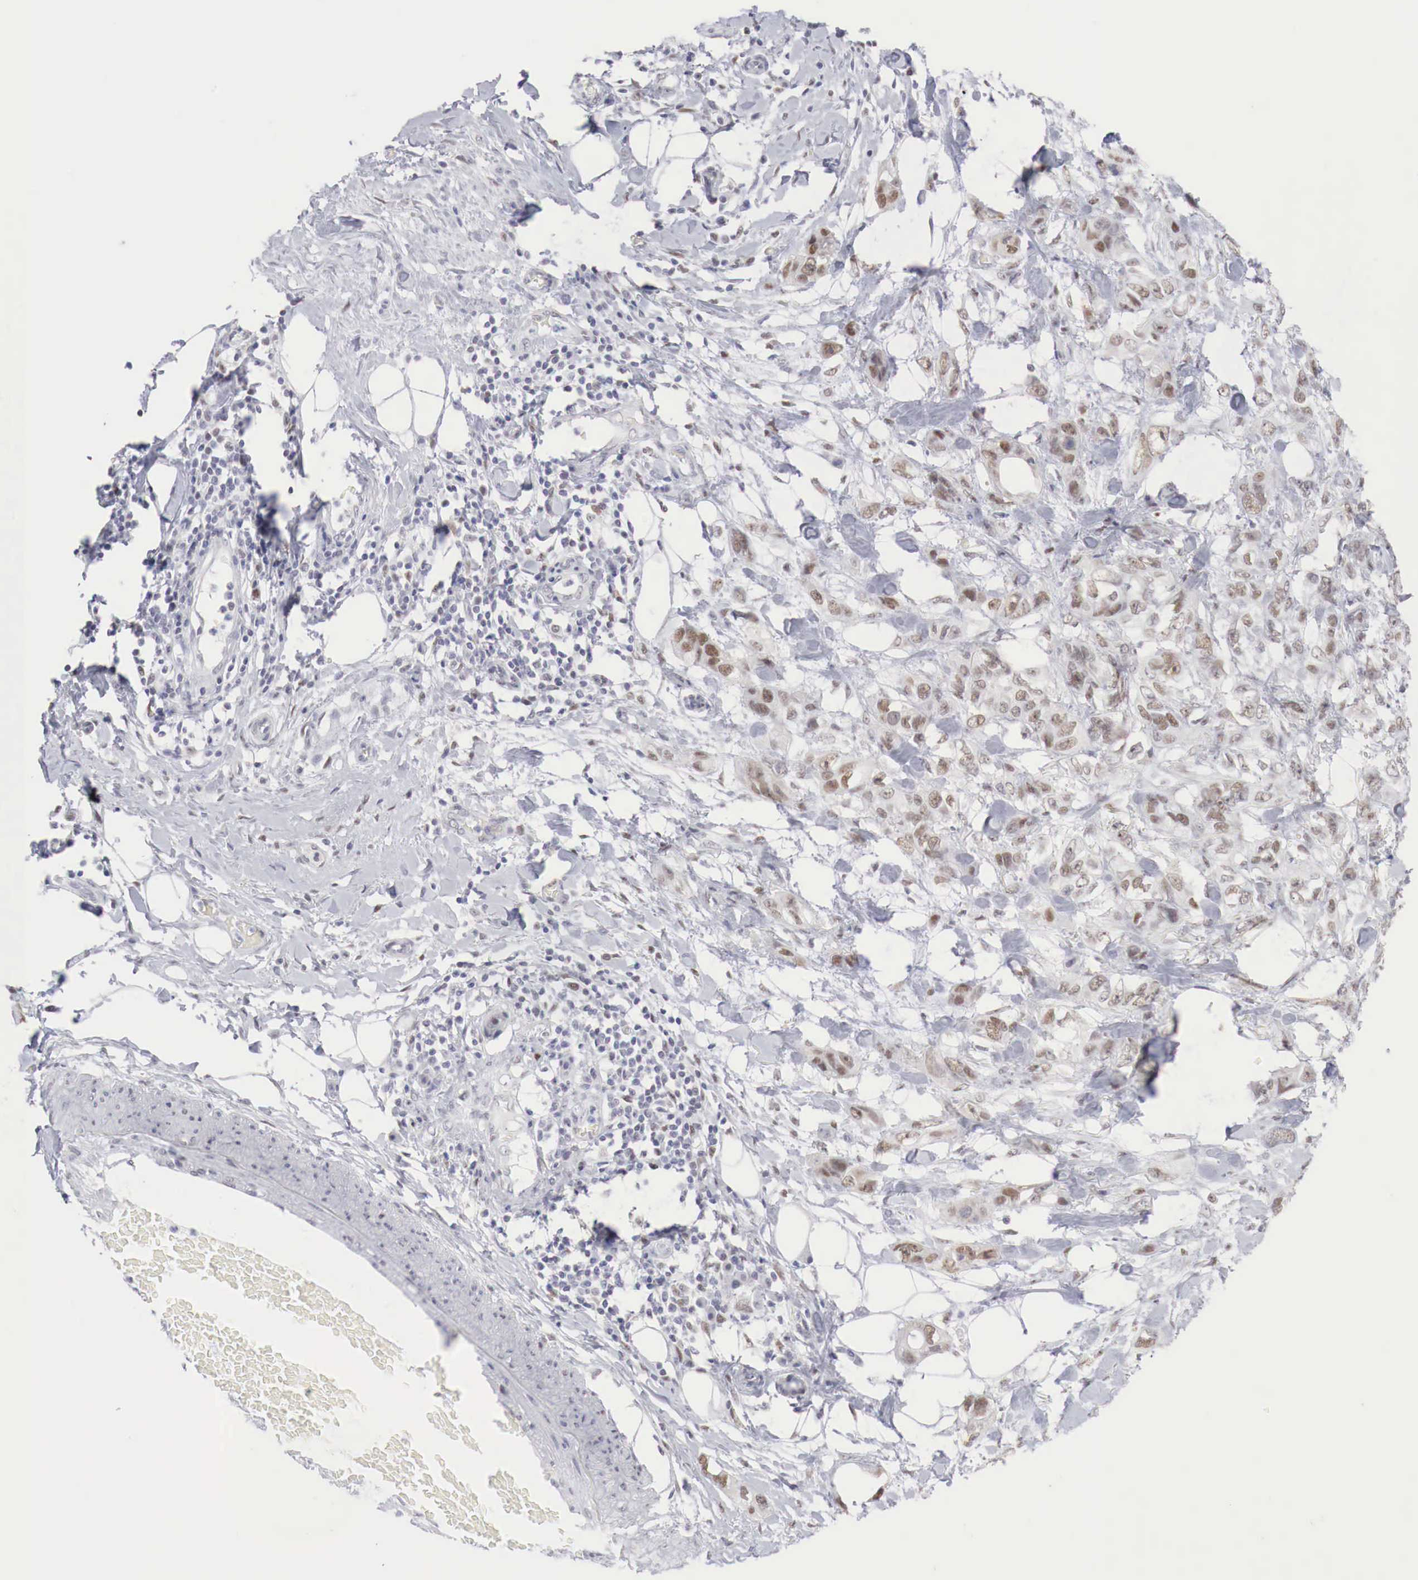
{"staining": {"intensity": "moderate", "quantity": ">75%", "location": "nuclear"}, "tissue": "stomach cancer", "cell_type": "Tumor cells", "image_type": "cancer", "snomed": [{"axis": "morphology", "description": "Adenocarcinoma, NOS"}, {"axis": "topography", "description": "Stomach, upper"}], "caption": "Tumor cells display moderate nuclear expression in about >75% of cells in adenocarcinoma (stomach).", "gene": "FOXP2", "patient": {"sex": "male", "age": 47}}